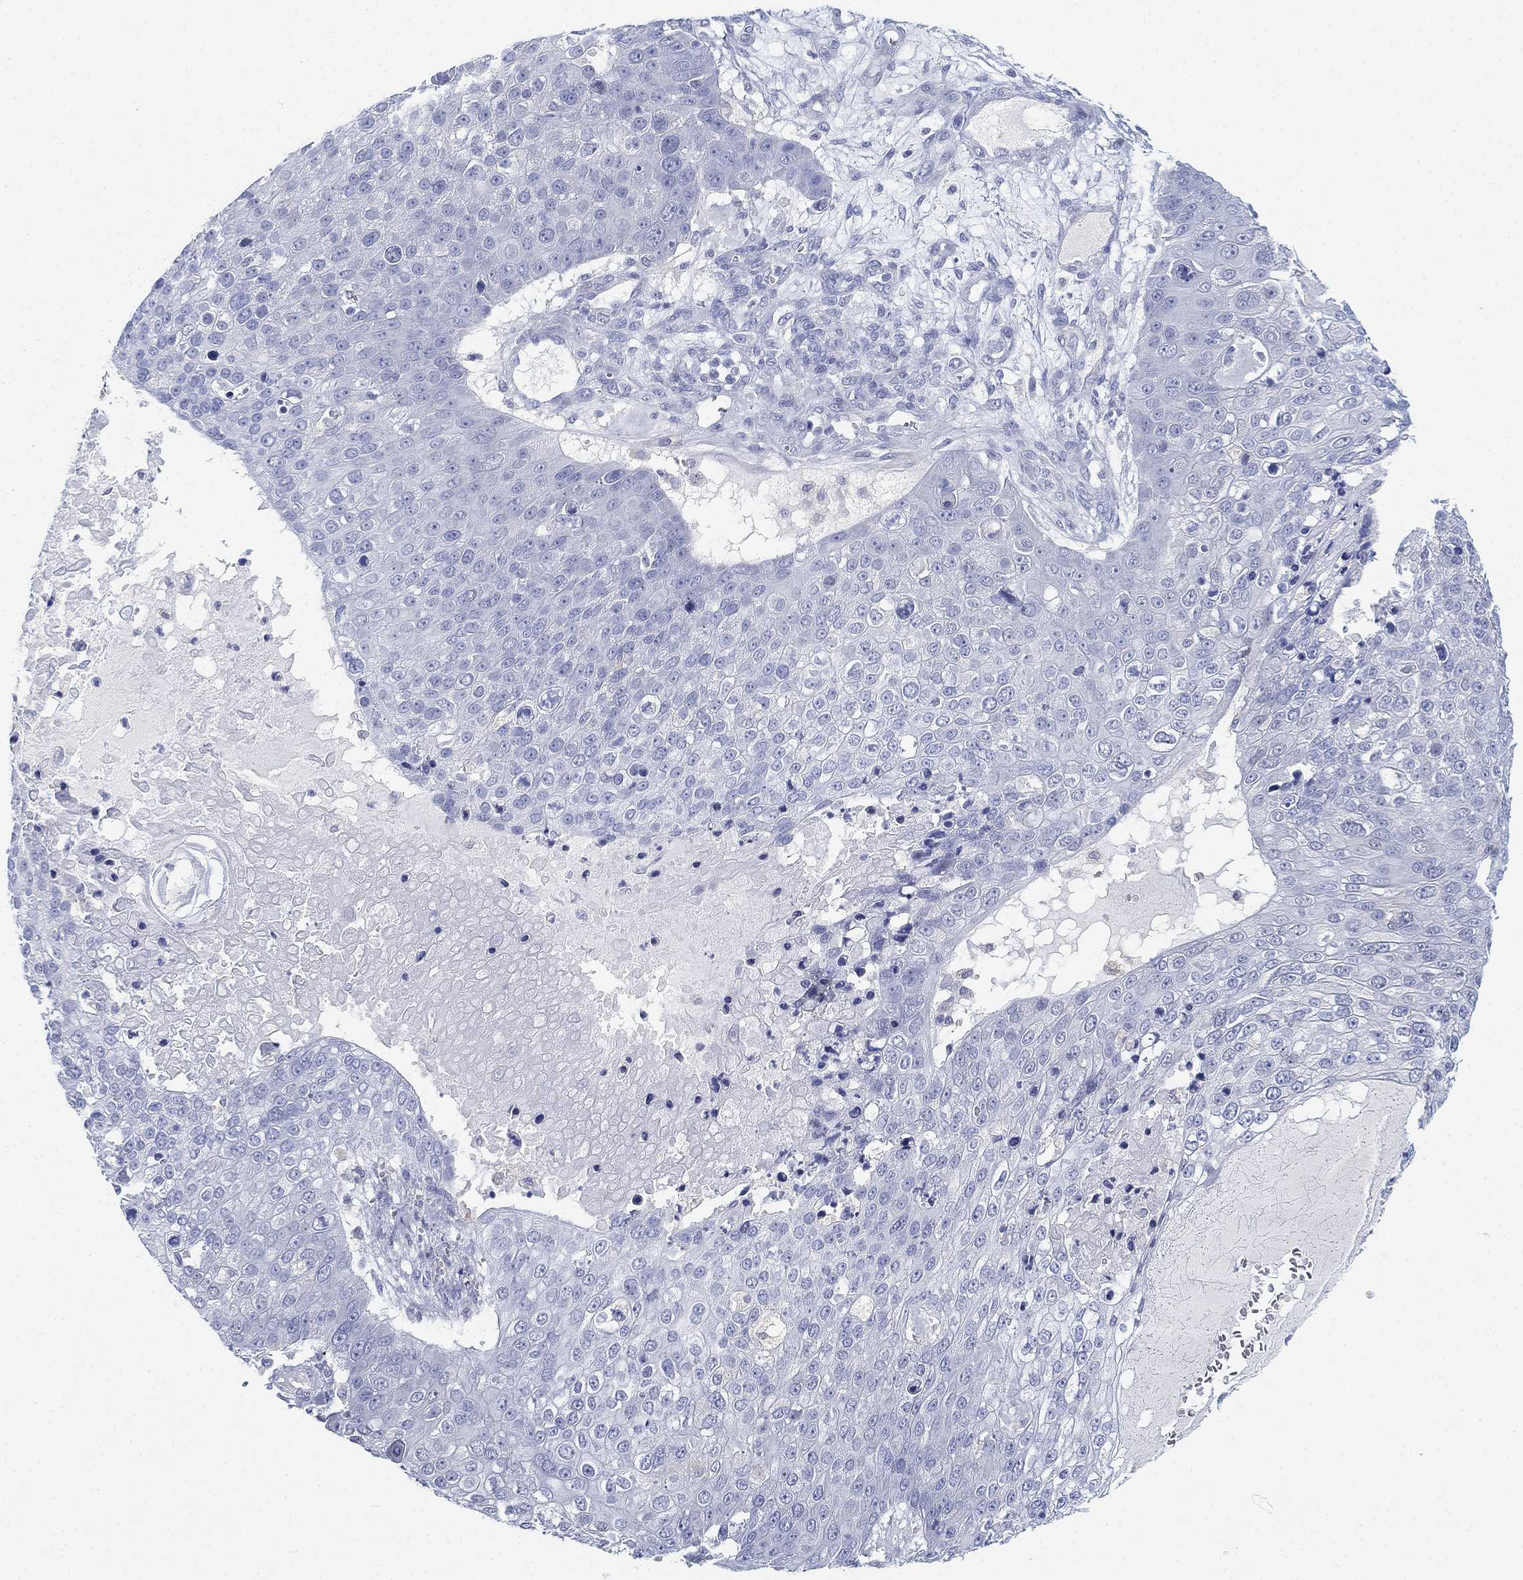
{"staining": {"intensity": "negative", "quantity": "none", "location": "none"}, "tissue": "skin cancer", "cell_type": "Tumor cells", "image_type": "cancer", "snomed": [{"axis": "morphology", "description": "Squamous cell carcinoma, NOS"}, {"axis": "topography", "description": "Skin"}], "caption": "IHC micrograph of neoplastic tissue: human skin cancer stained with DAB (3,3'-diaminobenzidine) displays no significant protein expression in tumor cells. (DAB (3,3'-diaminobenzidine) immunohistochemistry (IHC), high magnification).", "gene": "GCNA", "patient": {"sex": "male", "age": 71}}